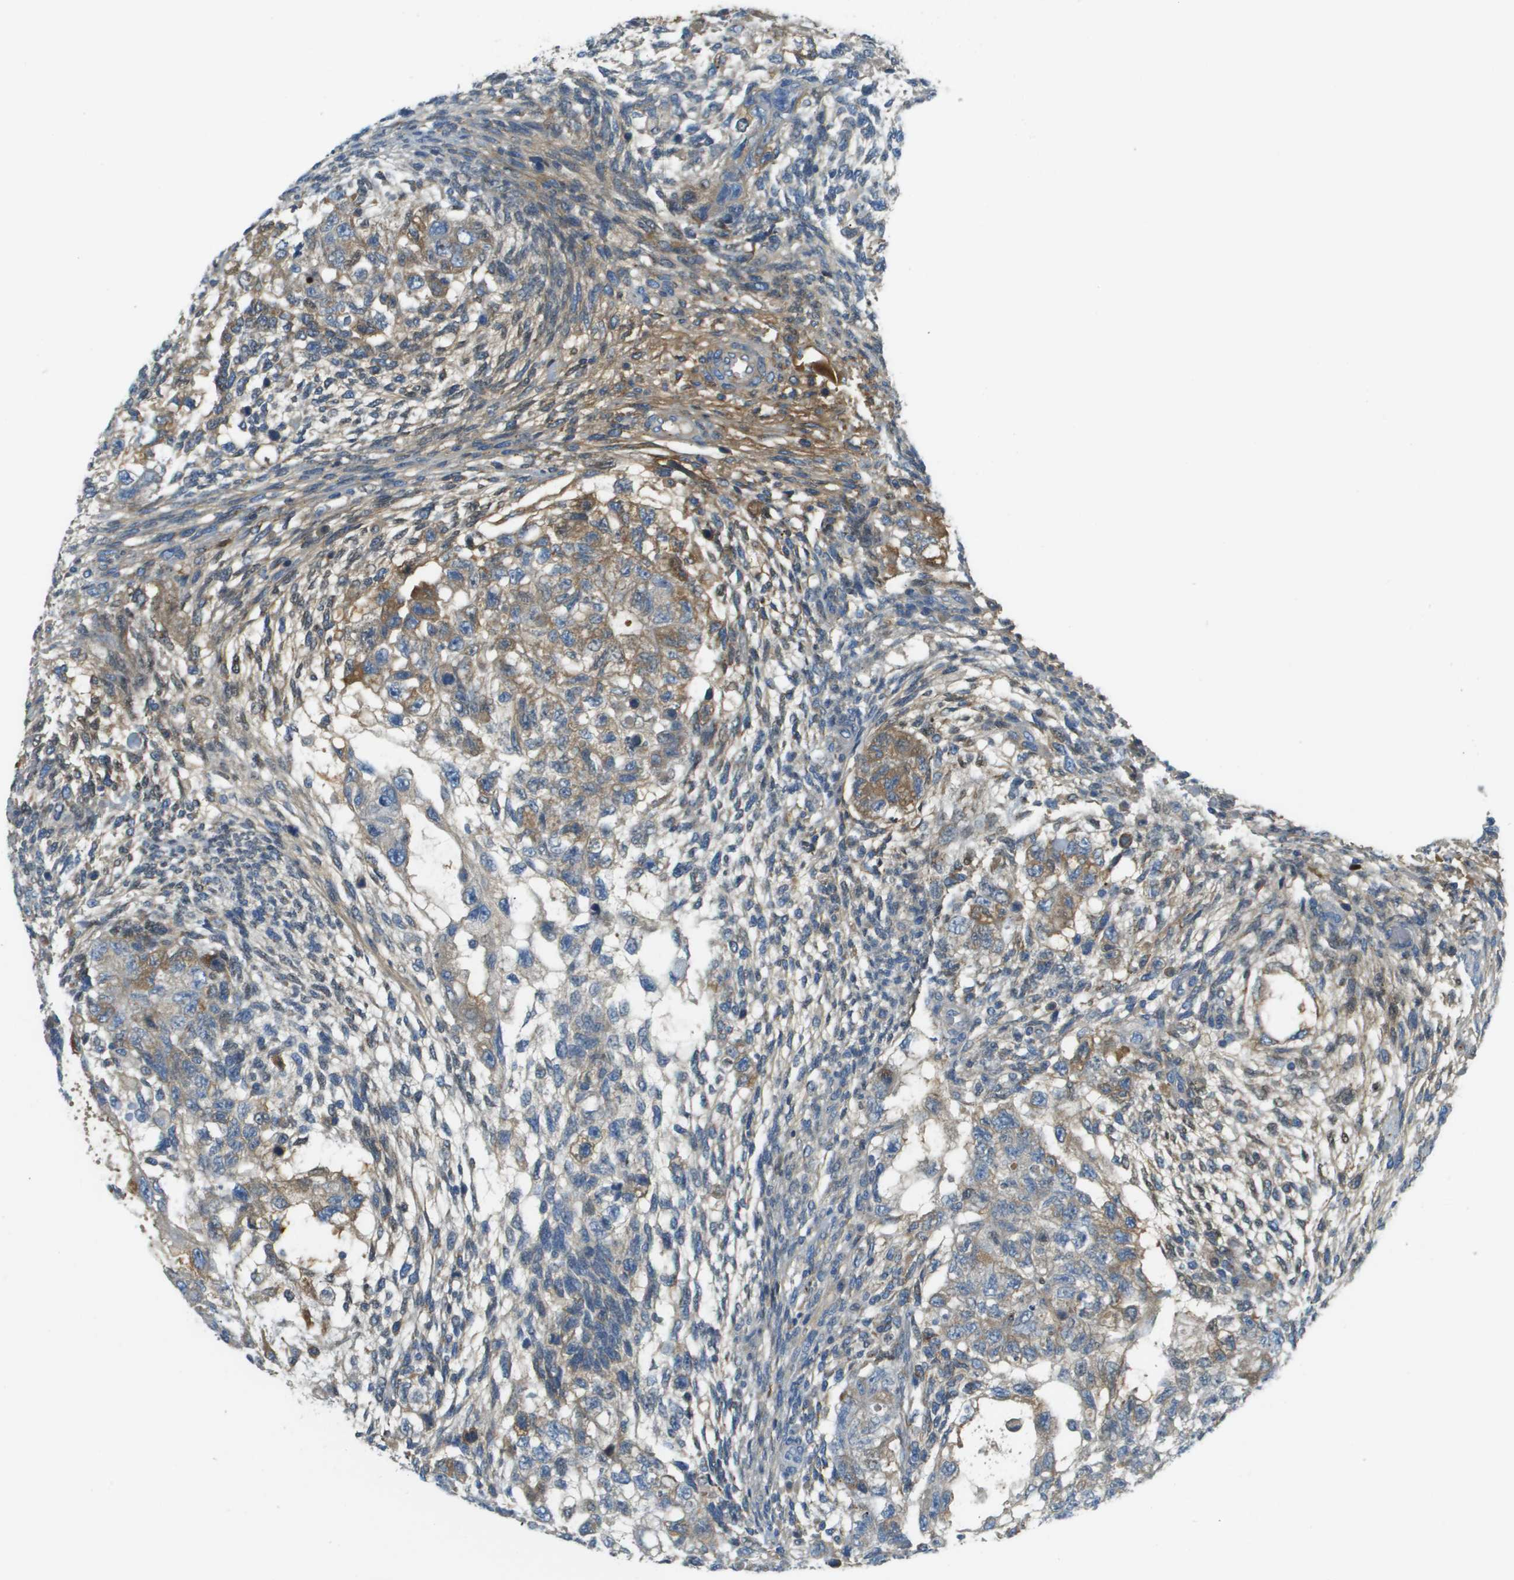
{"staining": {"intensity": "weak", "quantity": "<25%", "location": "cytoplasmic/membranous"}, "tissue": "testis cancer", "cell_type": "Tumor cells", "image_type": "cancer", "snomed": [{"axis": "morphology", "description": "Normal tissue, NOS"}, {"axis": "morphology", "description": "Carcinoma, Embryonal, NOS"}, {"axis": "topography", "description": "Testis"}], "caption": "Embryonal carcinoma (testis) stained for a protein using immunohistochemistry (IHC) reveals no positivity tumor cells.", "gene": "DCN", "patient": {"sex": "male", "age": 36}}